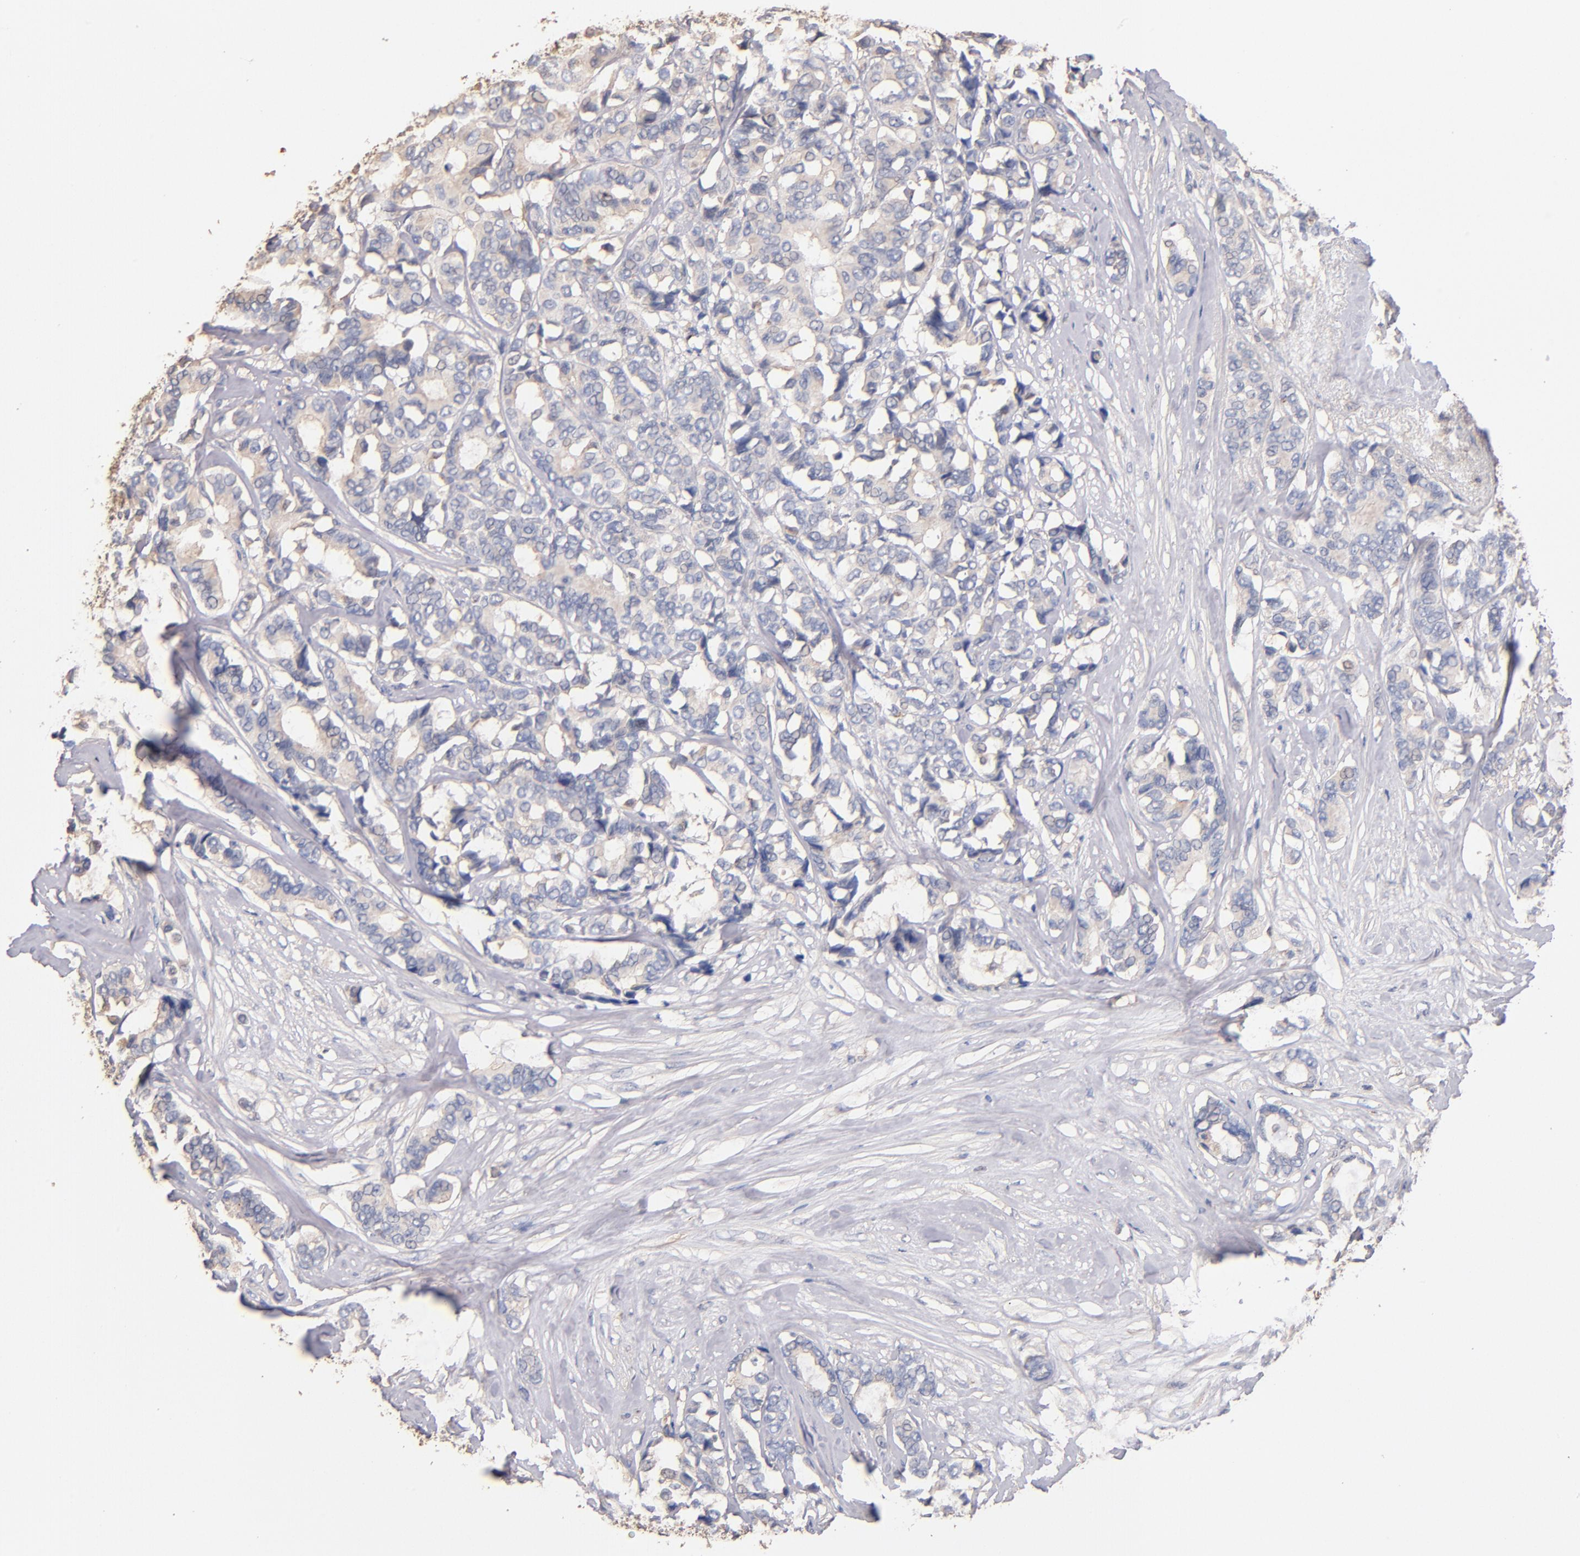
{"staining": {"intensity": "weak", "quantity": "<25%", "location": "cytoplasmic/membranous"}, "tissue": "breast cancer", "cell_type": "Tumor cells", "image_type": "cancer", "snomed": [{"axis": "morphology", "description": "Duct carcinoma"}, {"axis": "topography", "description": "Breast"}], "caption": "Tumor cells are negative for protein expression in human breast cancer.", "gene": "RO60", "patient": {"sex": "female", "age": 87}}